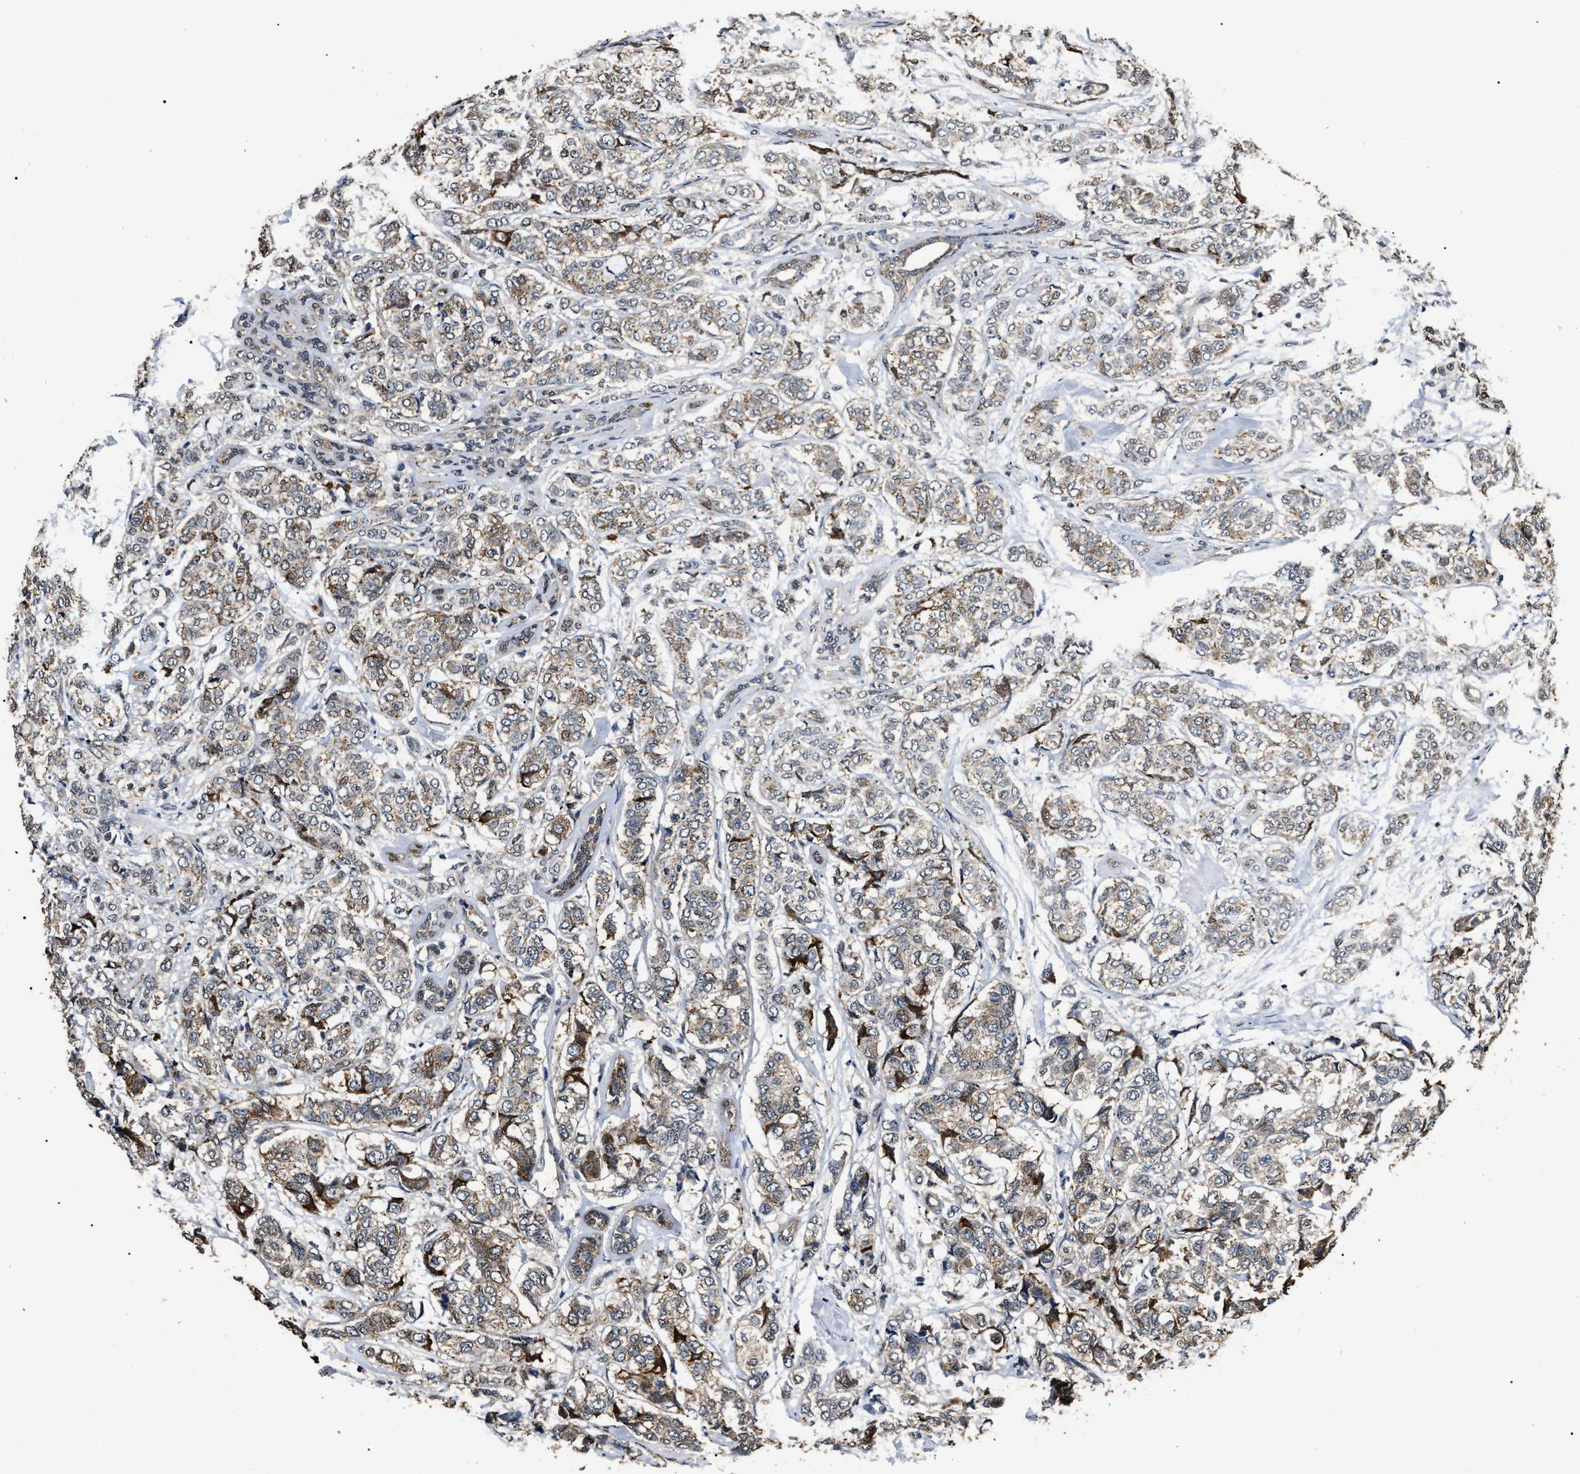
{"staining": {"intensity": "moderate", "quantity": ">75%", "location": "cytoplasmic/membranous"}, "tissue": "breast cancer", "cell_type": "Tumor cells", "image_type": "cancer", "snomed": [{"axis": "morphology", "description": "Lobular carcinoma"}, {"axis": "topography", "description": "Breast"}], "caption": "Immunohistochemical staining of breast cancer reveals moderate cytoplasmic/membranous protein staining in approximately >75% of tumor cells. (IHC, brightfield microscopy, high magnification).", "gene": "ANP32E", "patient": {"sex": "female", "age": 60}}